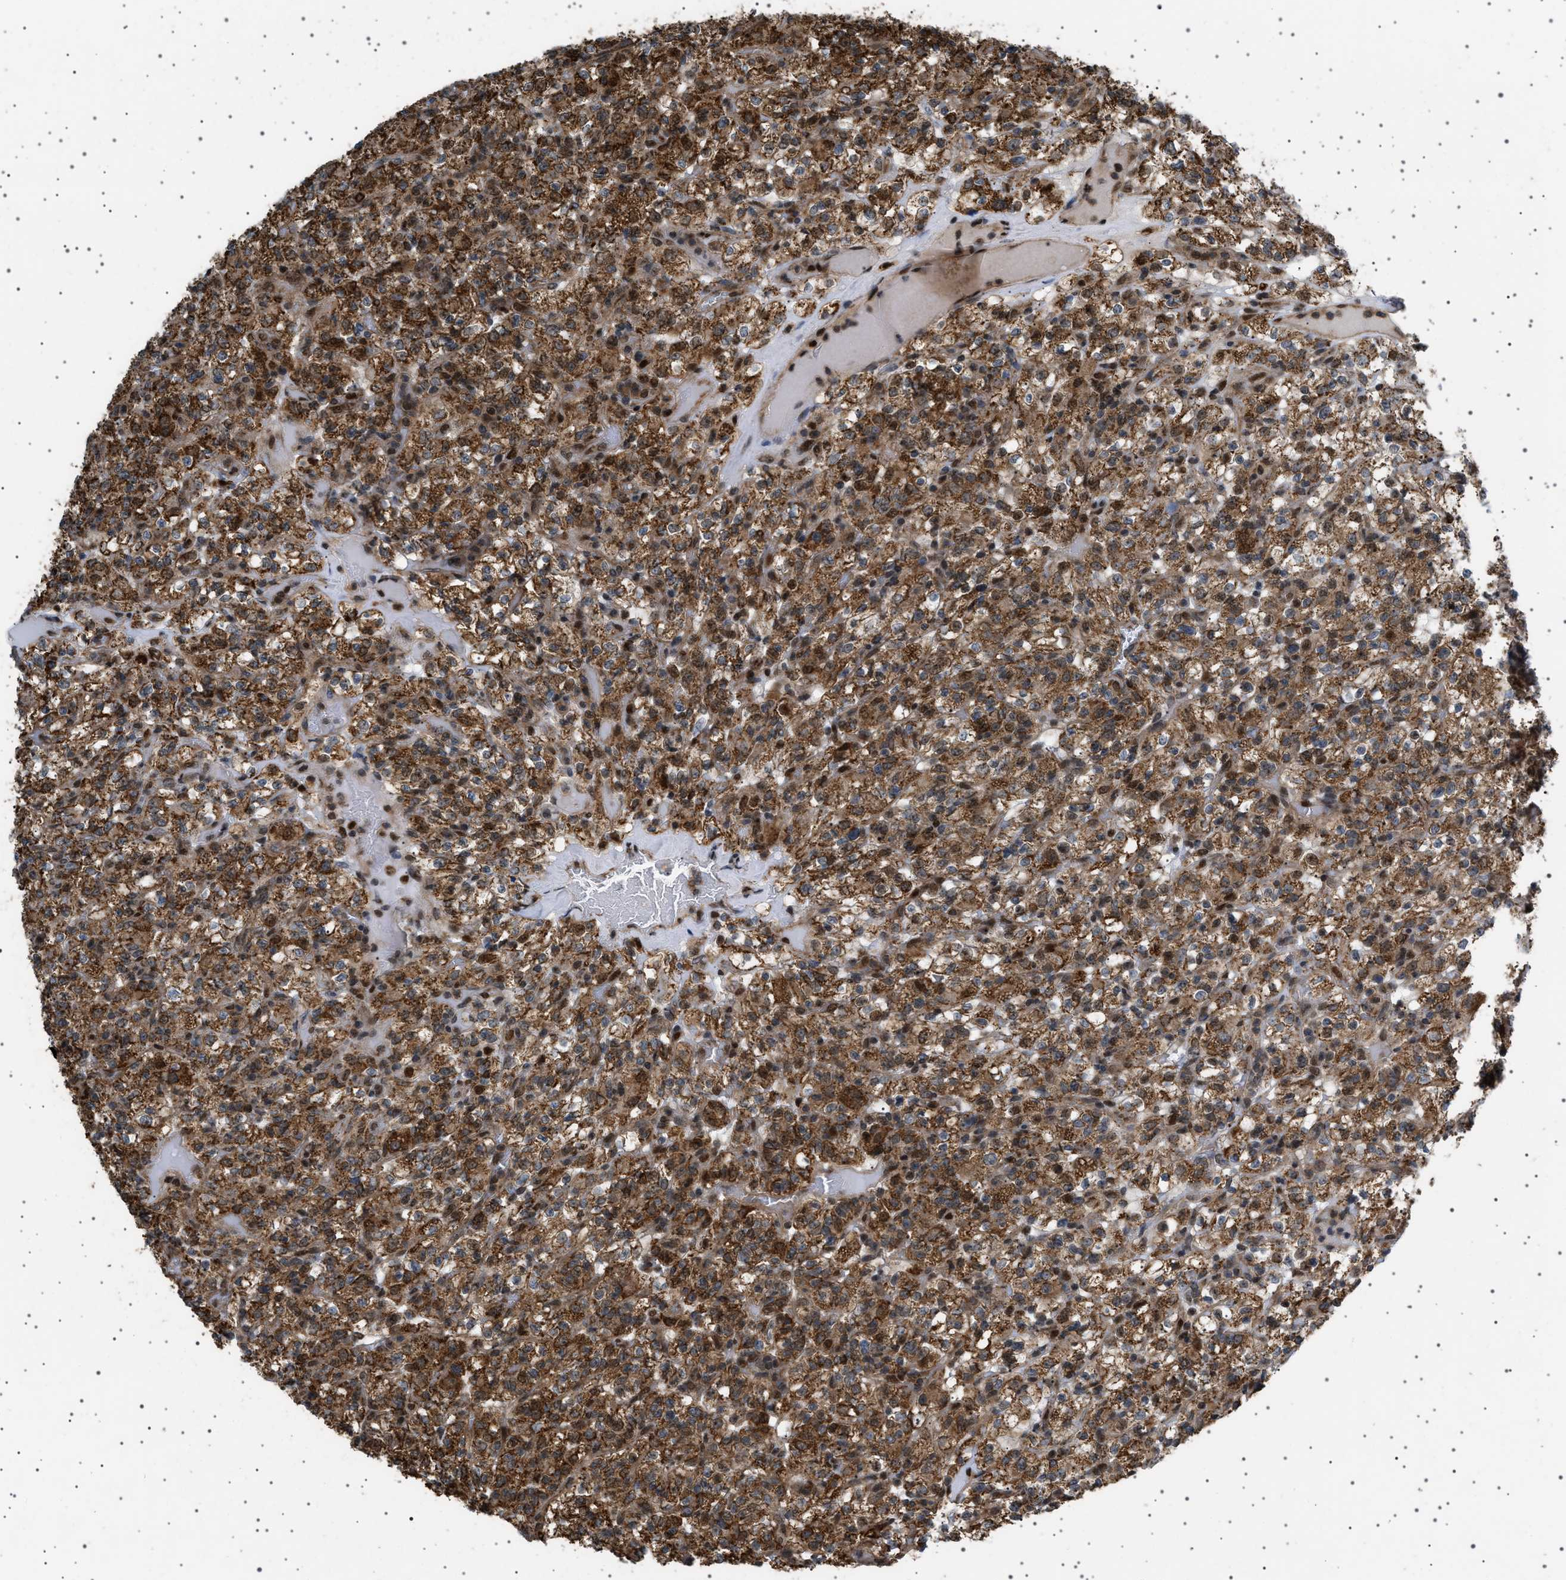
{"staining": {"intensity": "strong", "quantity": ">75%", "location": "cytoplasmic/membranous"}, "tissue": "renal cancer", "cell_type": "Tumor cells", "image_type": "cancer", "snomed": [{"axis": "morphology", "description": "Normal tissue, NOS"}, {"axis": "morphology", "description": "Adenocarcinoma, NOS"}, {"axis": "topography", "description": "Kidney"}], "caption": "This histopathology image demonstrates IHC staining of renal cancer (adenocarcinoma), with high strong cytoplasmic/membranous expression in approximately >75% of tumor cells.", "gene": "MELK", "patient": {"sex": "female", "age": 72}}